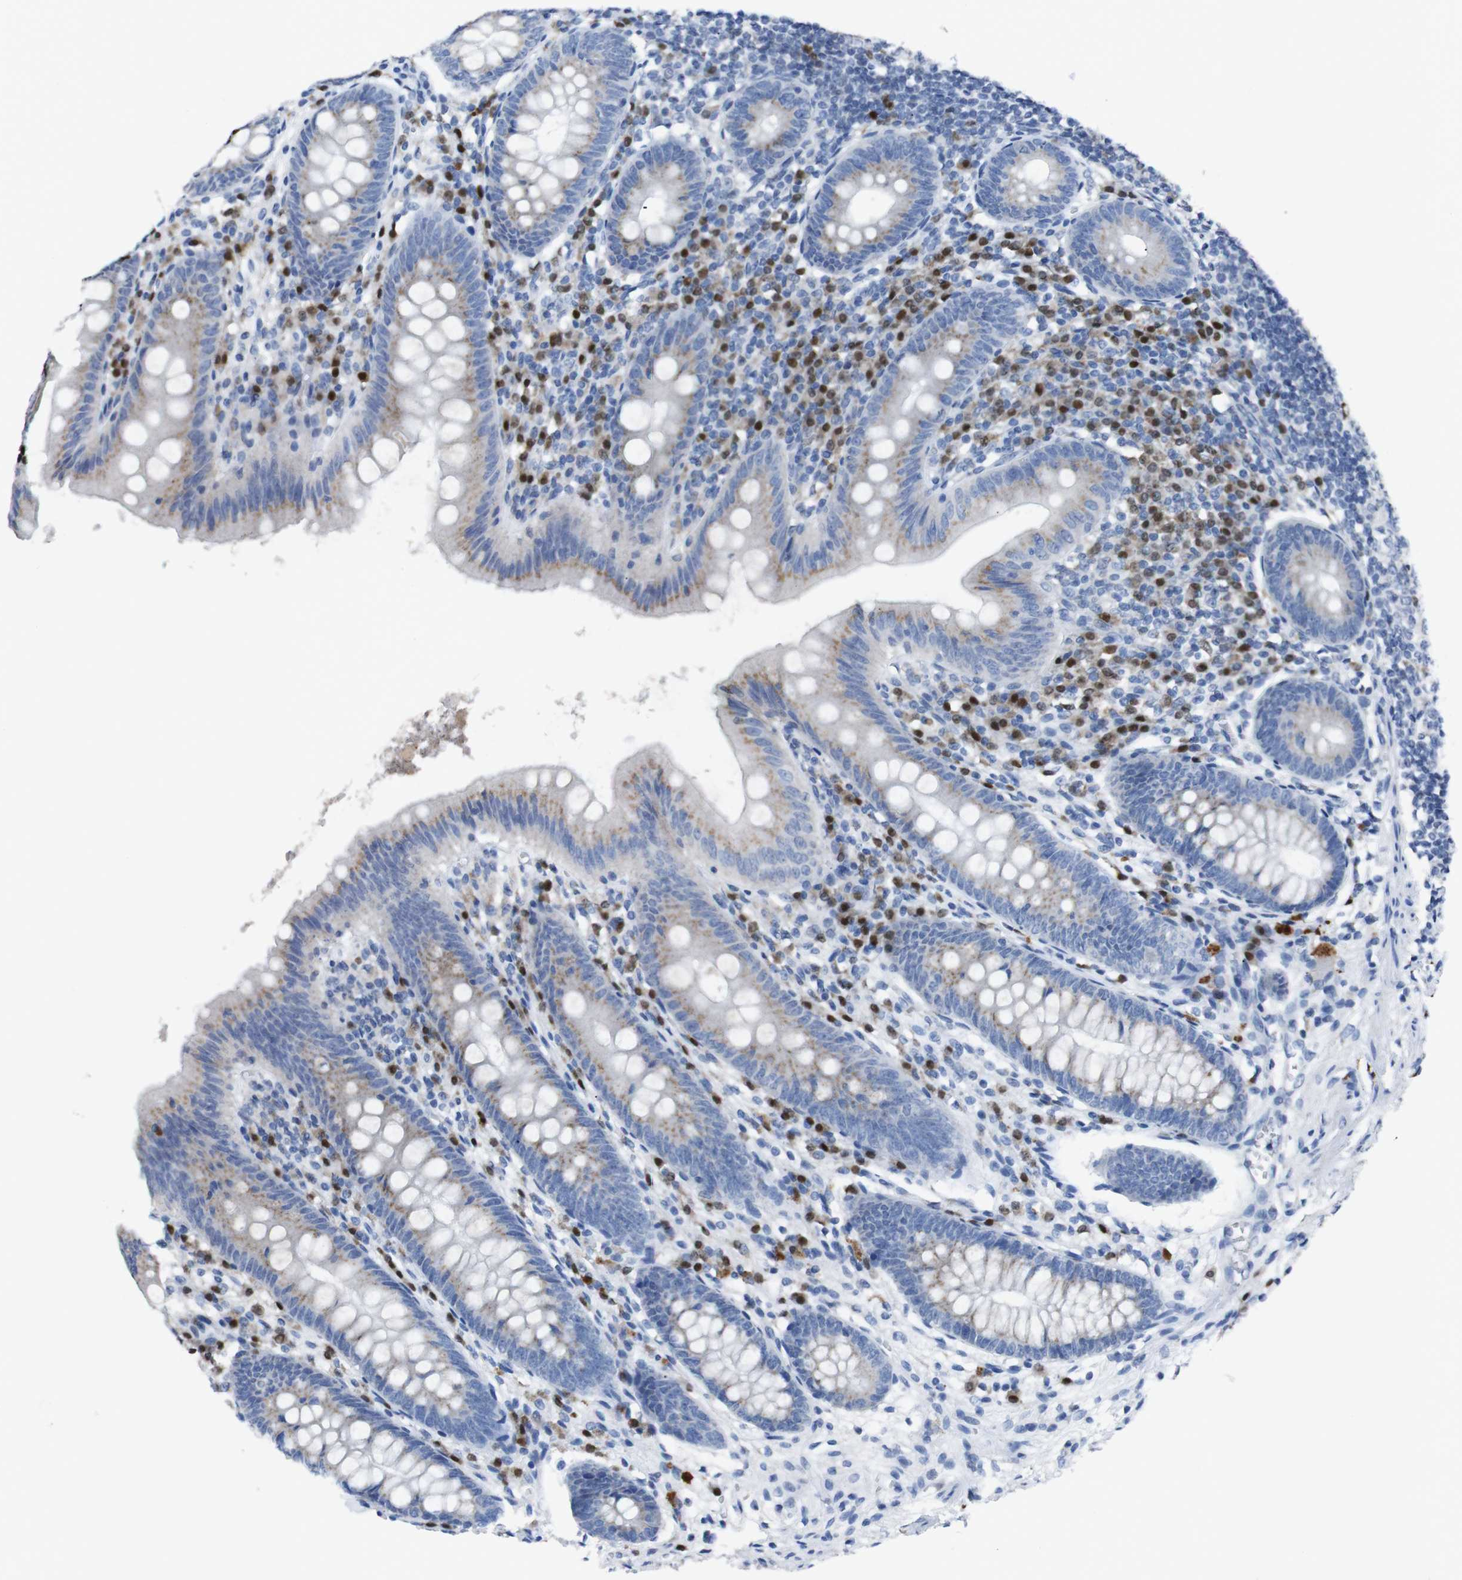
{"staining": {"intensity": "moderate", "quantity": "25%-75%", "location": "cytoplasmic/membranous"}, "tissue": "appendix", "cell_type": "Glandular cells", "image_type": "normal", "snomed": [{"axis": "morphology", "description": "Normal tissue, NOS"}, {"axis": "topography", "description": "Appendix"}], "caption": "Glandular cells show medium levels of moderate cytoplasmic/membranous positivity in approximately 25%-75% of cells in unremarkable human appendix. The staining is performed using DAB (3,3'-diaminobenzidine) brown chromogen to label protein expression. The nuclei are counter-stained blue using hematoxylin.", "gene": "IRF4", "patient": {"sex": "male", "age": 56}}